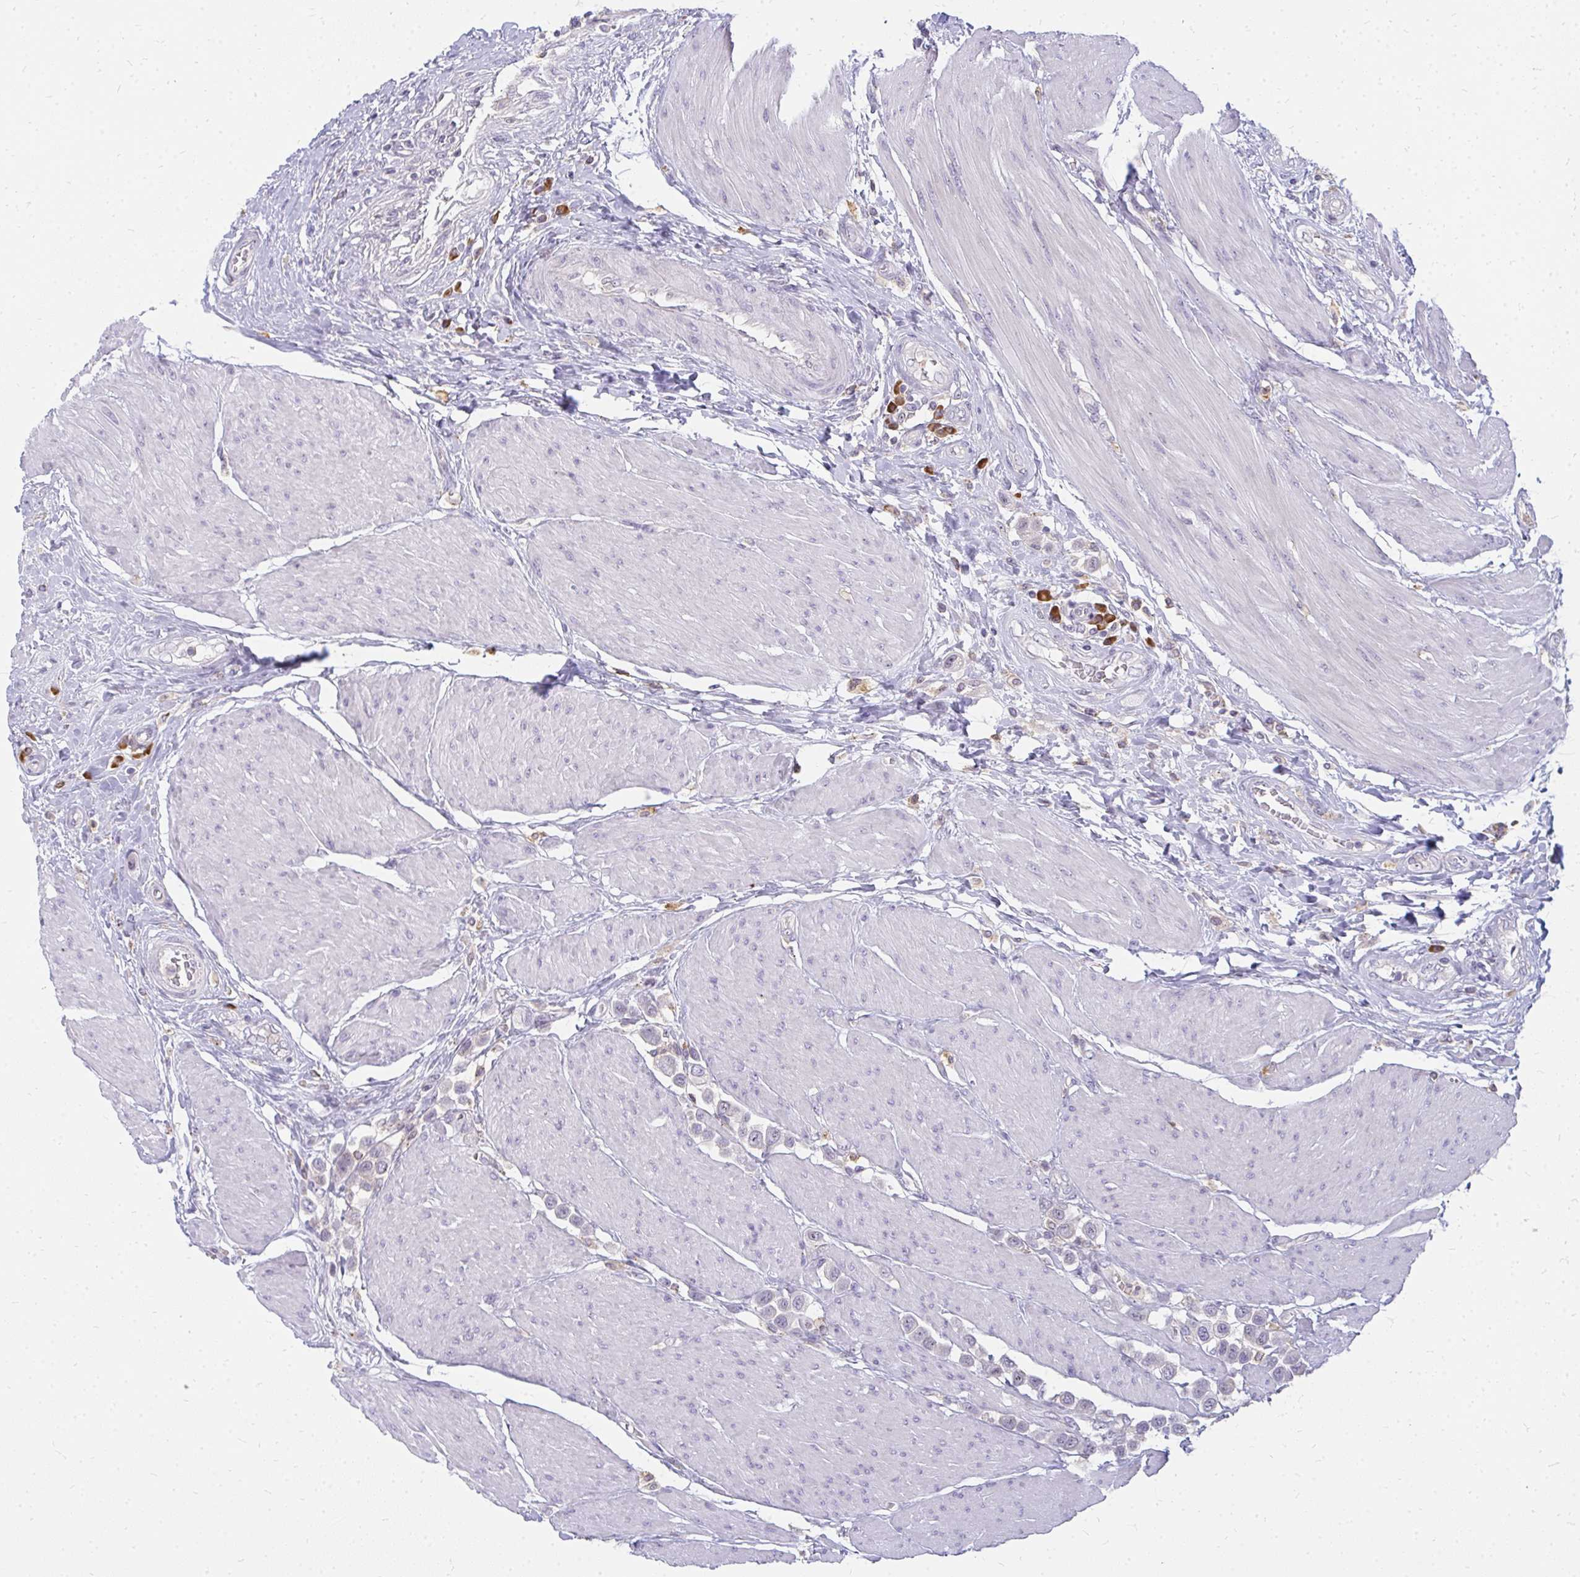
{"staining": {"intensity": "negative", "quantity": "none", "location": "none"}, "tissue": "urothelial cancer", "cell_type": "Tumor cells", "image_type": "cancer", "snomed": [{"axis": "morphology", "description": "Urothelial carcinoma, High grade"}, {"axis": "topography", "description": "Urinary bladder"}], "caption": "Protein analysis of urothelial cancer reveals no significant expression in tumor cells. (Immunohistochemistry, brightfield microscopy, high magnification).", "gene": "FAM9A", "patient": {"sex": "male", "age": 50}}